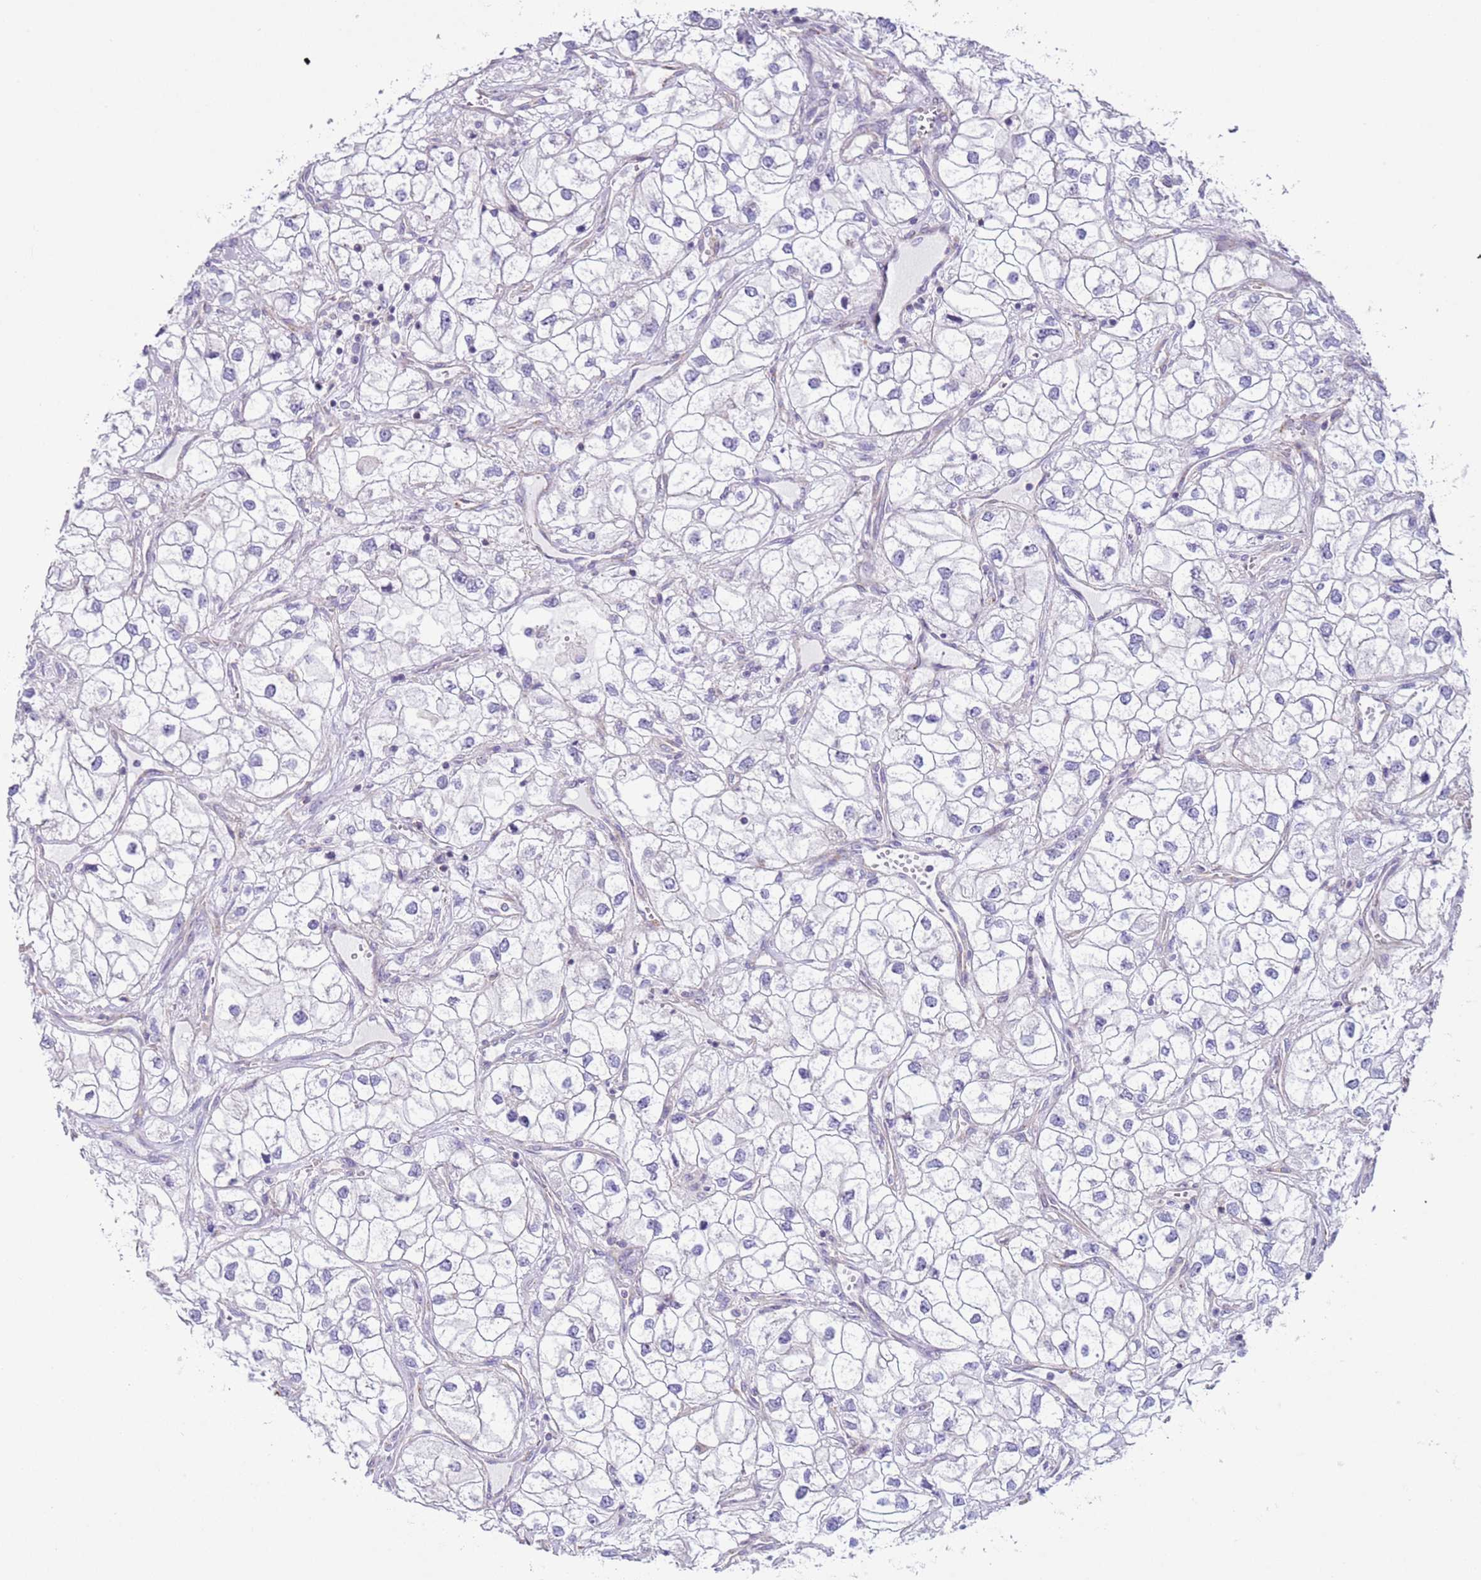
{"staining": {"intensity": "negative", "quantity": "none", "location": "none"}, "tissue": "renal cancer", "cell_type": "Tumor cells", "image_type": "cancer", "snomed": [{"axis": "morphology", "description": "Adenocarcinoma, NOS"}, {"axis": "topography", "description": "Kidney"}], "caption": "Adenocarcinoma (renal) stained for a protein using immunohistochemistry (IHC) demonstrates no expression tumor cells.", "gene": "HEATR1", "patient": {"sex": "male", "age": 59}}